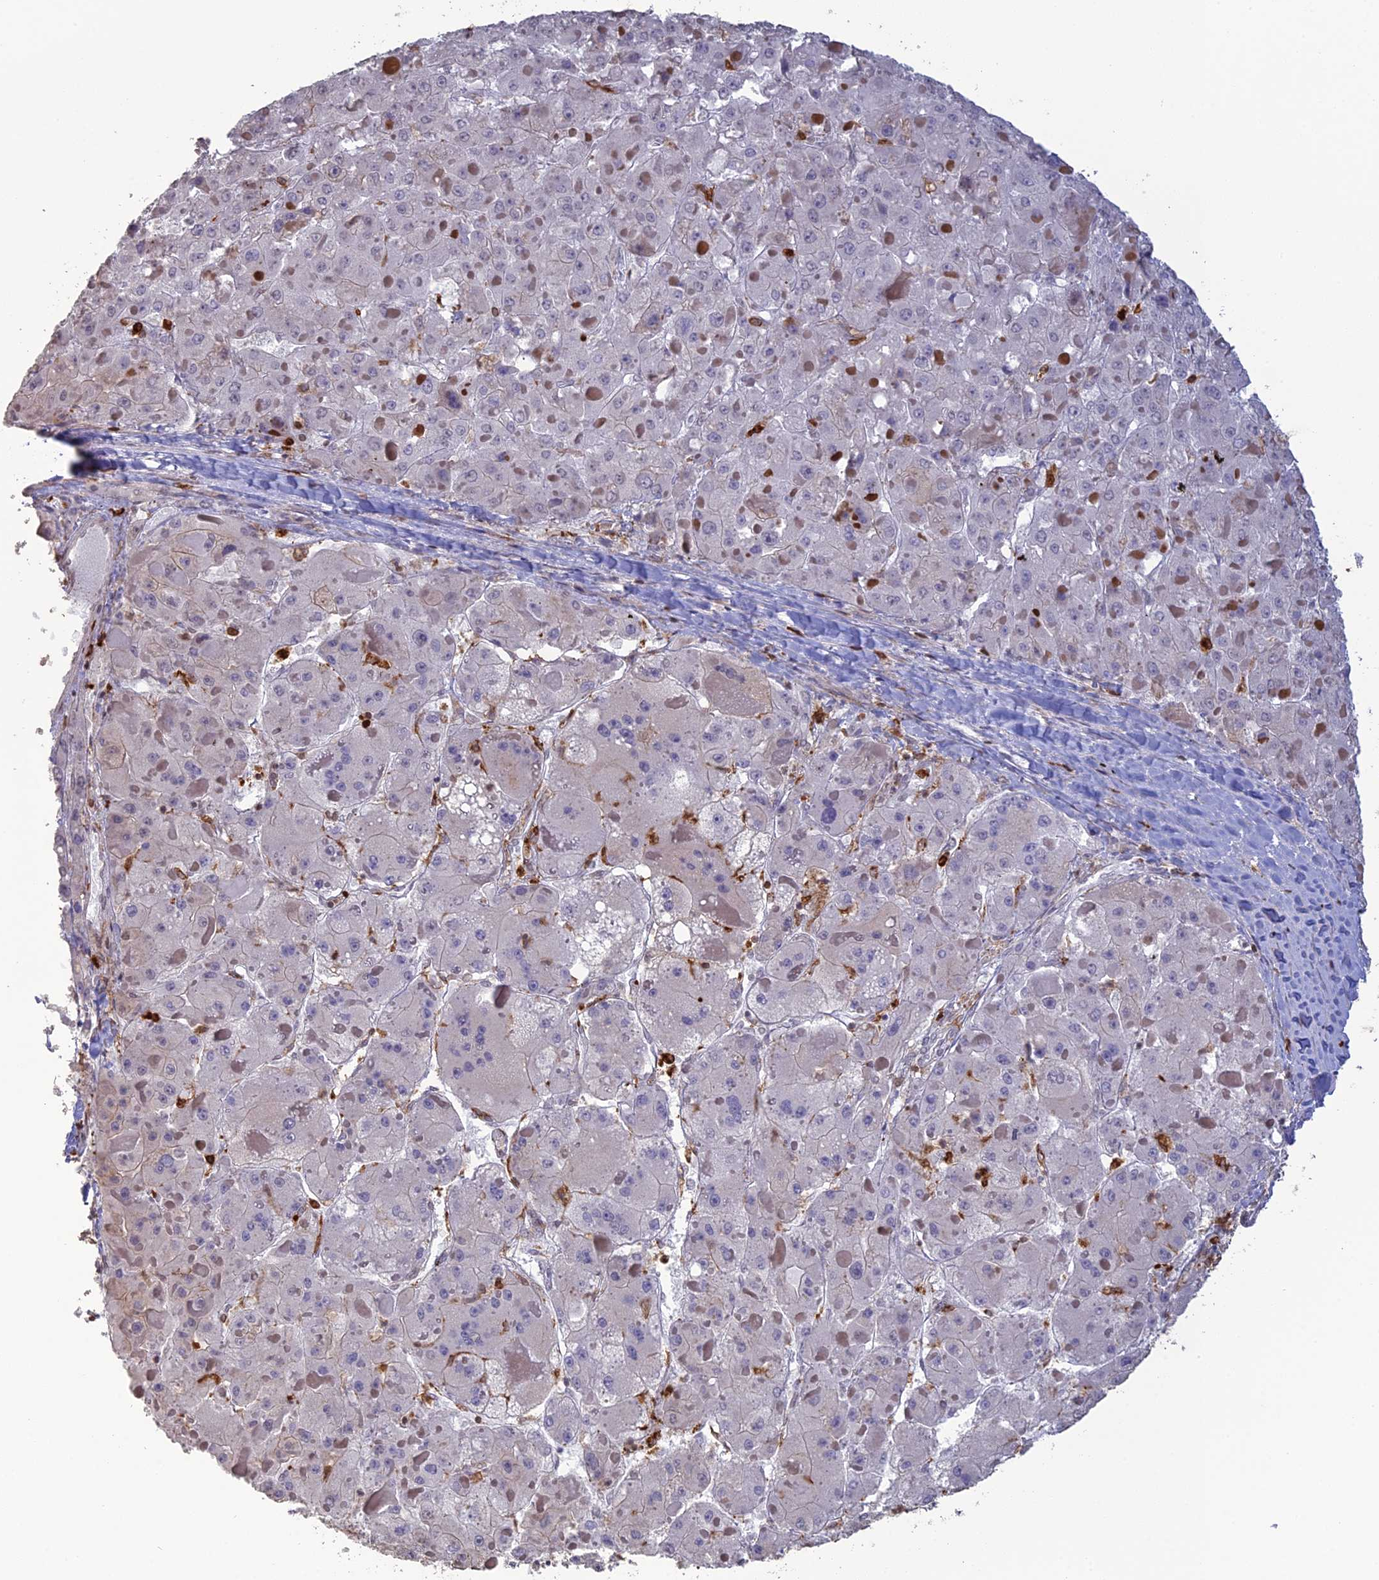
{"staining": {"intensity": "negative", "quantity": "none", "location": "none"}, "tissue": "liver cancer", "cell_type": "Tumor cells", "image_type": "cancer", "snomed": [{"axis": "morphology", "description": "Carcinoma, Hepatocellular, NOS"}, {"axis": "topography", "description": "Liver"}], "caption": "Tumor cells show no significant positivity in liver hepatocellular carcinoma.", "gene": "APOBR", "patient": {"sex": "female", "age": 73}}